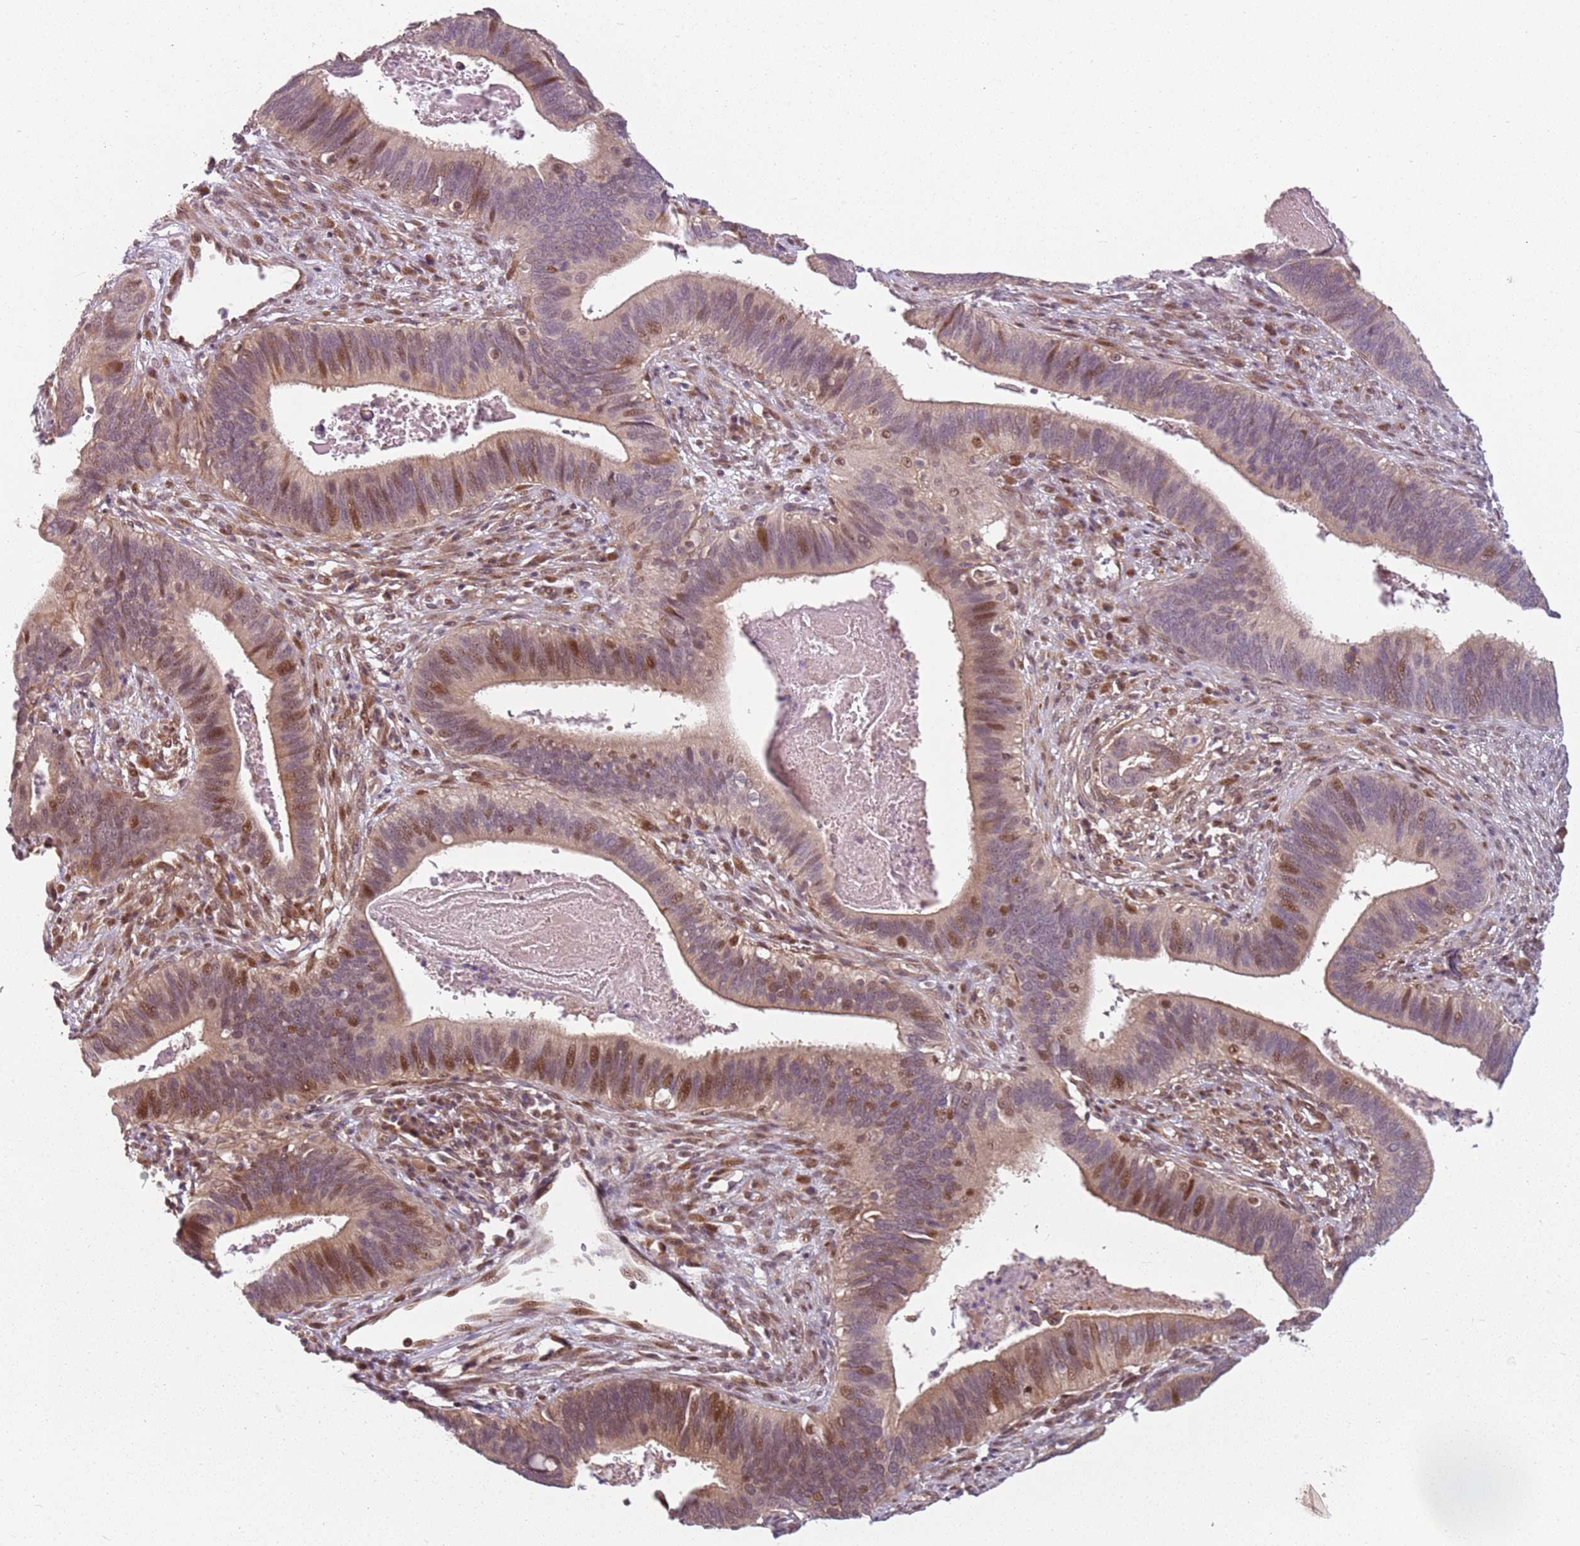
{"staining": {"intensity": "moderate", "quantity": "<25%", "location": "cytoplasmic/membranous,nuclear"}, "tissue": "cervical cancer", "cell_type": "Tumor cells", "image_type": "cancer", "snomed": [{"axis": "morphology", "description": "Adenocarcinoma, NOS"}, {"axis": "topography", "description": "Cervix"}], "caption": "IHC (DAB) staining of human adenocarcinoma (cervical) shows moderate cytoplasmic/membranous and nuclear protein positivity in approximately <25% of tumor cells. The staining is performed using DAB brown chromogen to label protein expression. The nuclei are counter-stained blue using hematoxylin.", "gene": "CHURC1", "patient": {"sex": "female", "age": 42}}